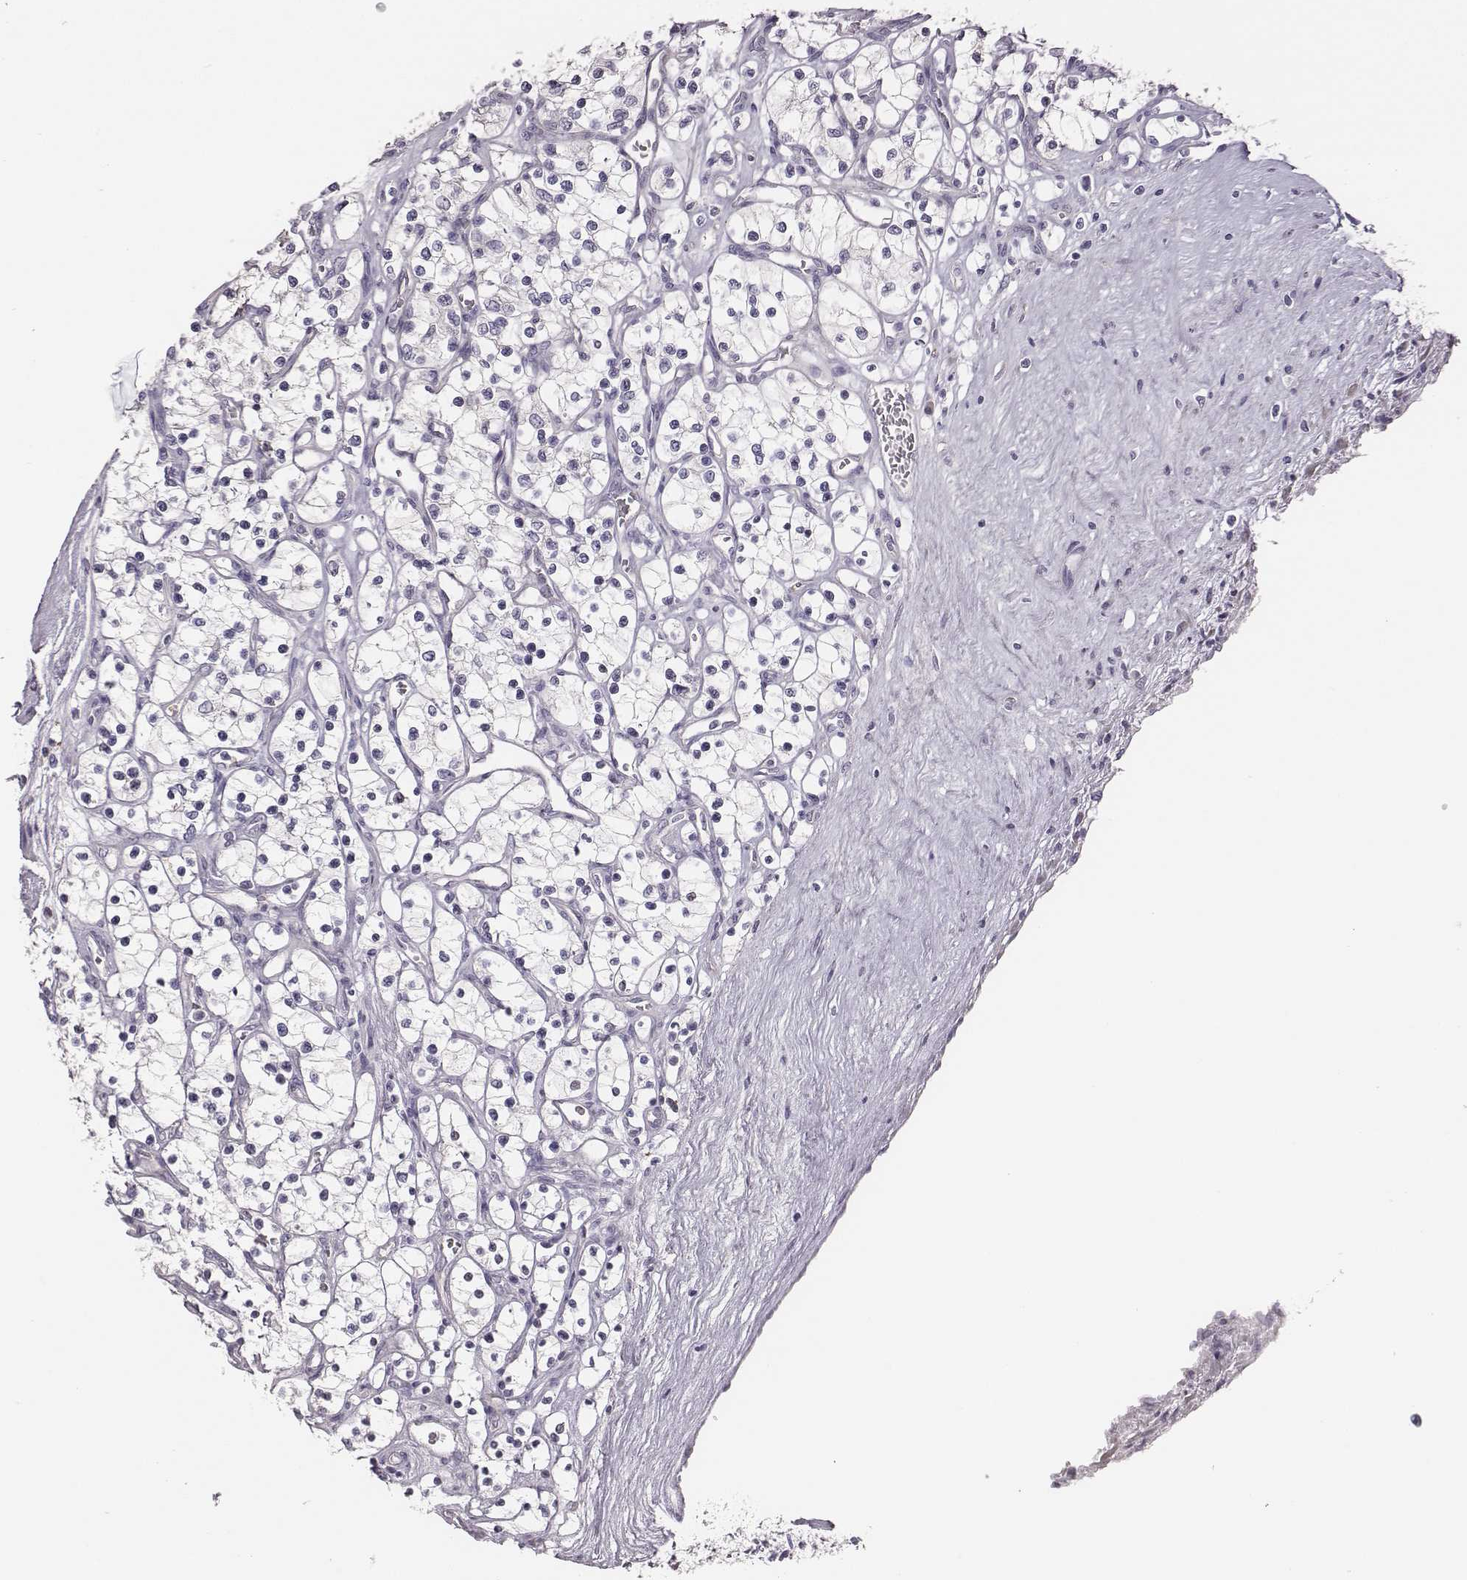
{"staining": {"intensity": "negative", "quantity": "none", "location": "none"}, "tissue": "renal cancer", "cell_type": "Tumor cells", "image_type": "cancer", "snomed": [{"axis": "morphology", "description": "Adenocarcinoma, NOS"}, {"axis": "topography", "description": "Kidney"}], "caption": "Protein analysis of renal adenocarcinoma exhibits no significant expression in tumor cells.", "gene": "GUCA1A", "patient": {"sex": "female", "age": 69}}